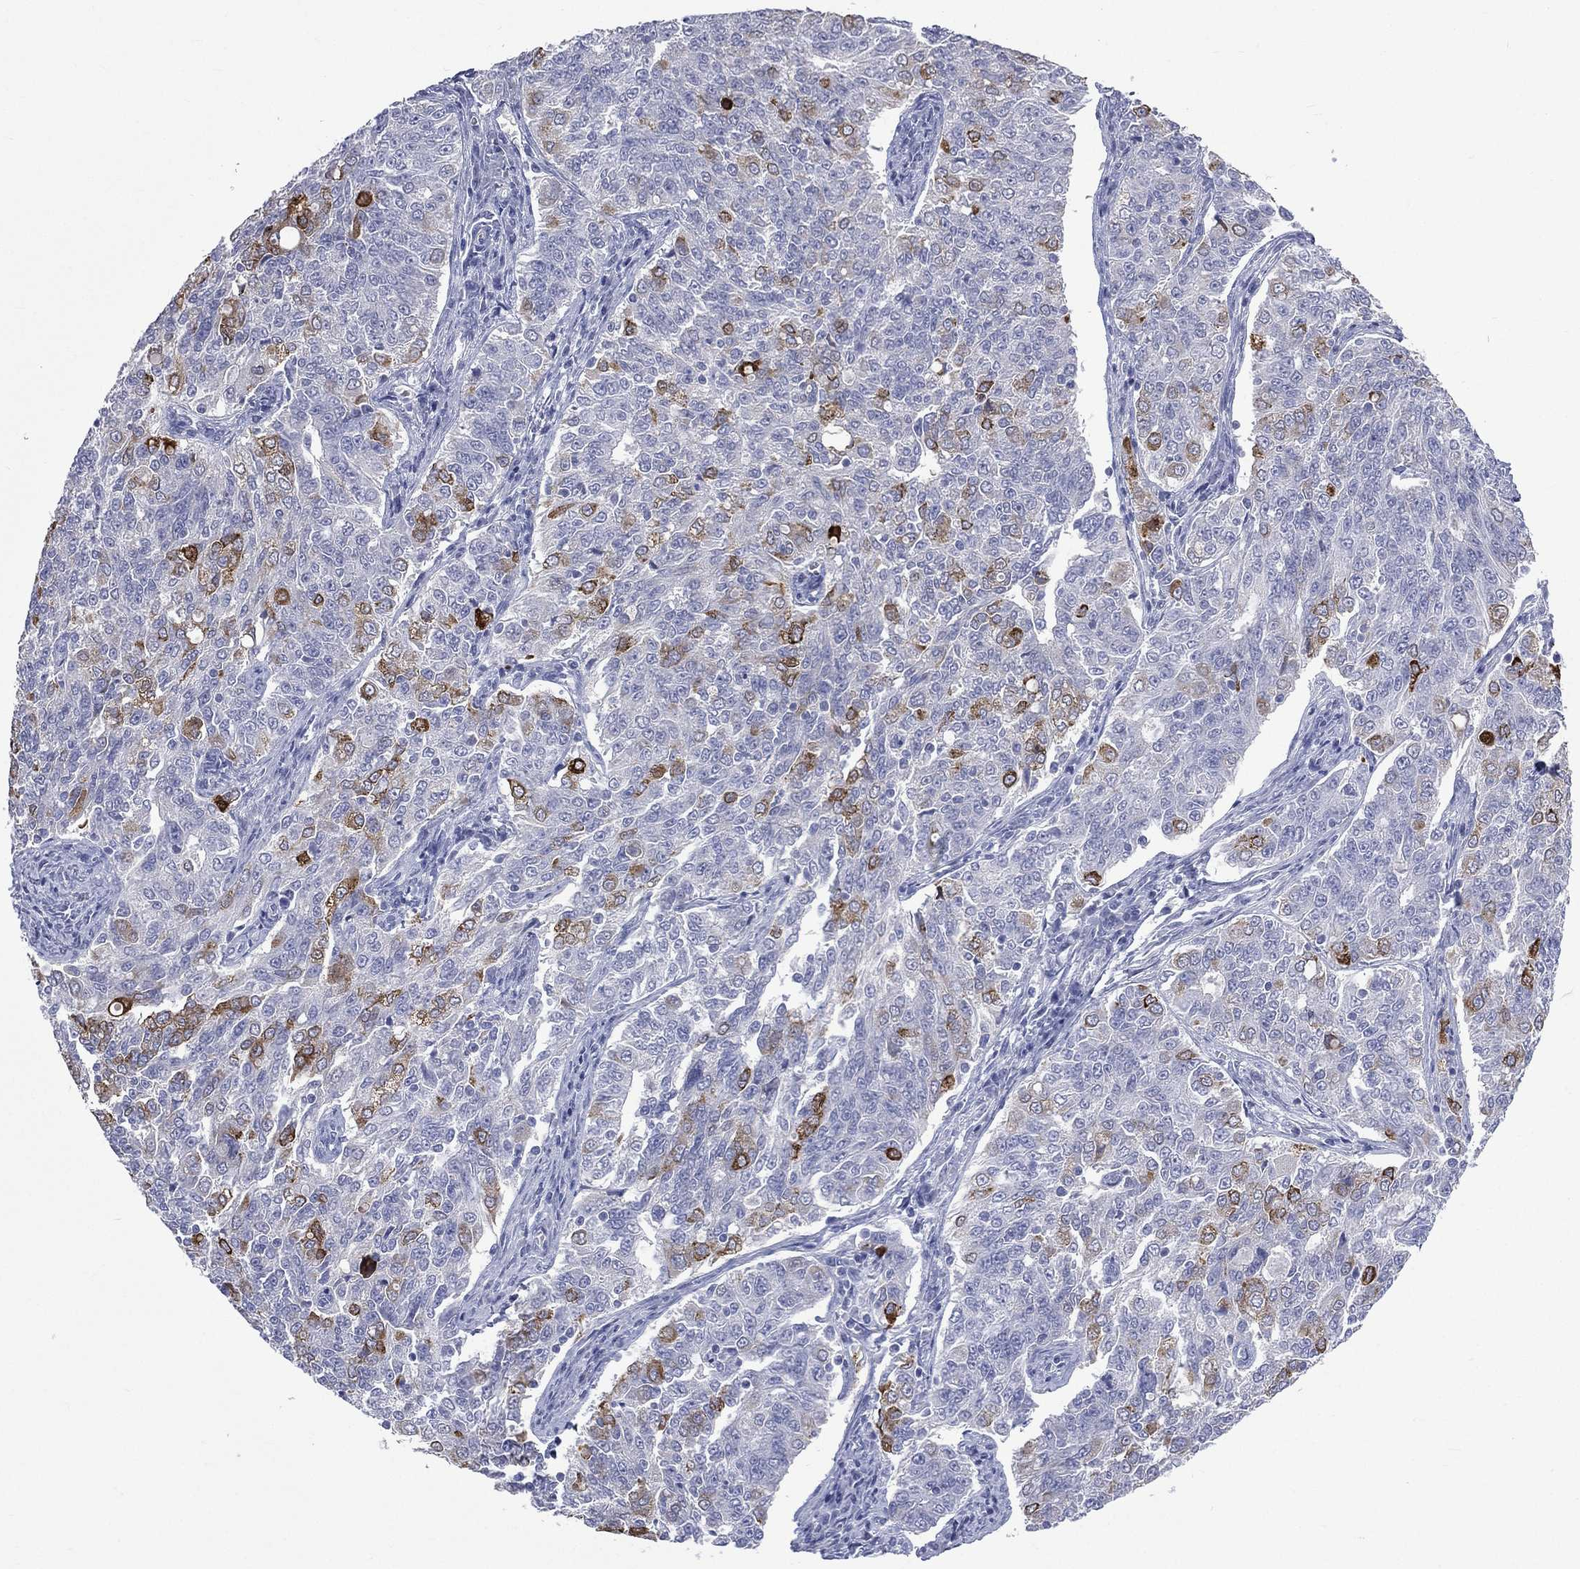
{"staining": {"intensity": "strong", "quantity": "<25%", "location": "cytoplasmic/membranous"}, "tissue": "endometrial cancer", "cell_type": "Tumor cells", "image_type": "cancer", "snomed": [{"axis": "morphology", "description": "Adenocarcinoma, NOS"}, {"axis": "topography", "description": "Endometrium"}], "caption": "A brown stain labels strong cytoplasmic/membranous positivity of a protein in human endometrial cancer (adenocarcinoma) tumor cells.", "gene": "CES2", "patient": {"sex": "female", "age": 43}}